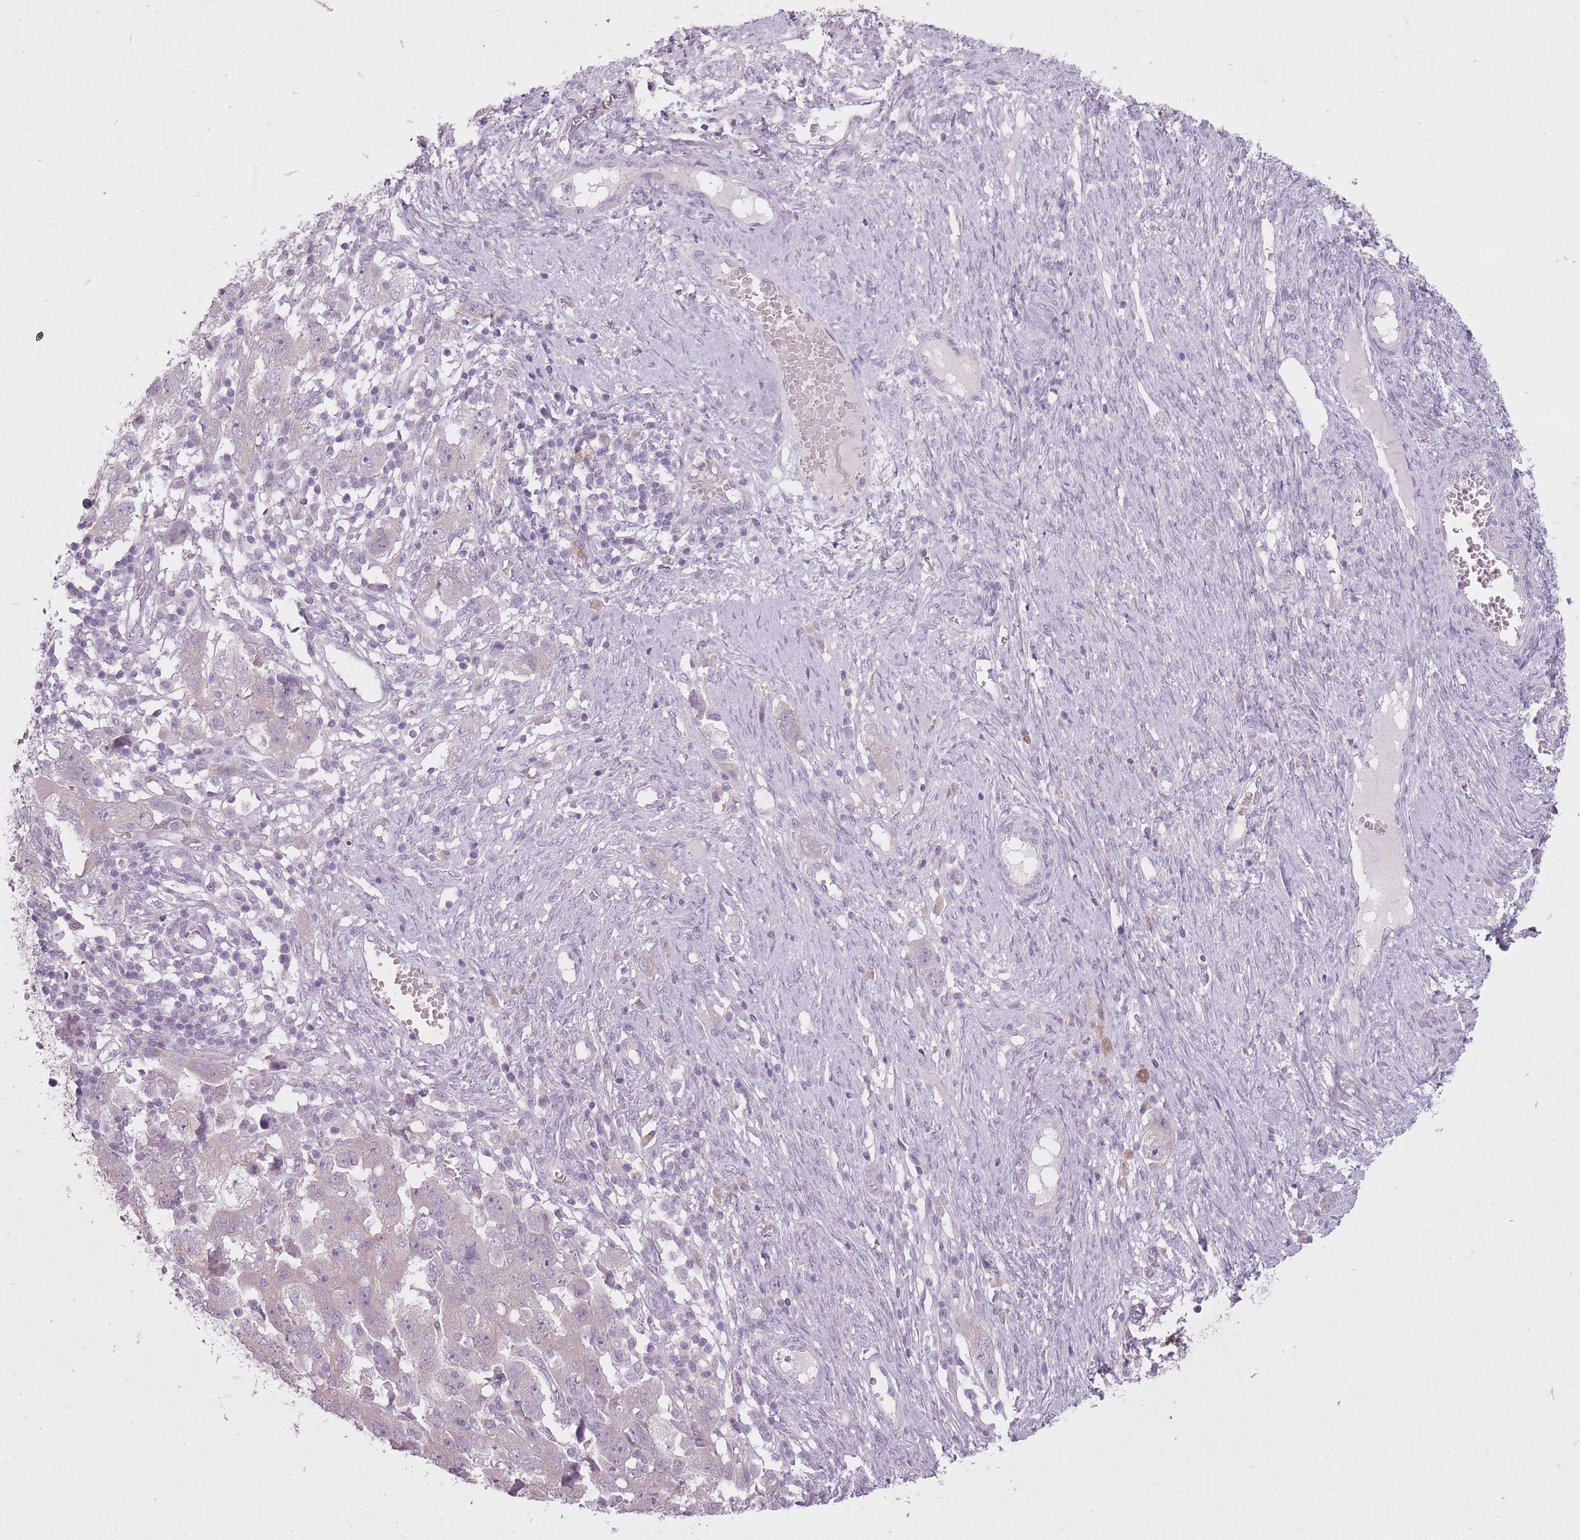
{"staining": {"intensity": "negative", "quantity": "none", "location": "none"}, "tissue": "ovarian cancer", "cell_type": "Tumor cells", "image_type": "cancer", "snomed": [{"axis": "morphology", "description": "Carcinoma, NOS"}, {"axis": "morphology", "description": "Cystadenocarcinoma, serous, NOS"}, {"axis": "topography", "description": "Ovary"}], "caption": "High magnification brightfield microscopy of carcinoma (ovarian) stained with DAB (brown) and counterstained with hematoxylin (blue): tumor cells show no significant positivity.", "gene": "FAM43B", "patient": {"sex": "female", "age": 69}}